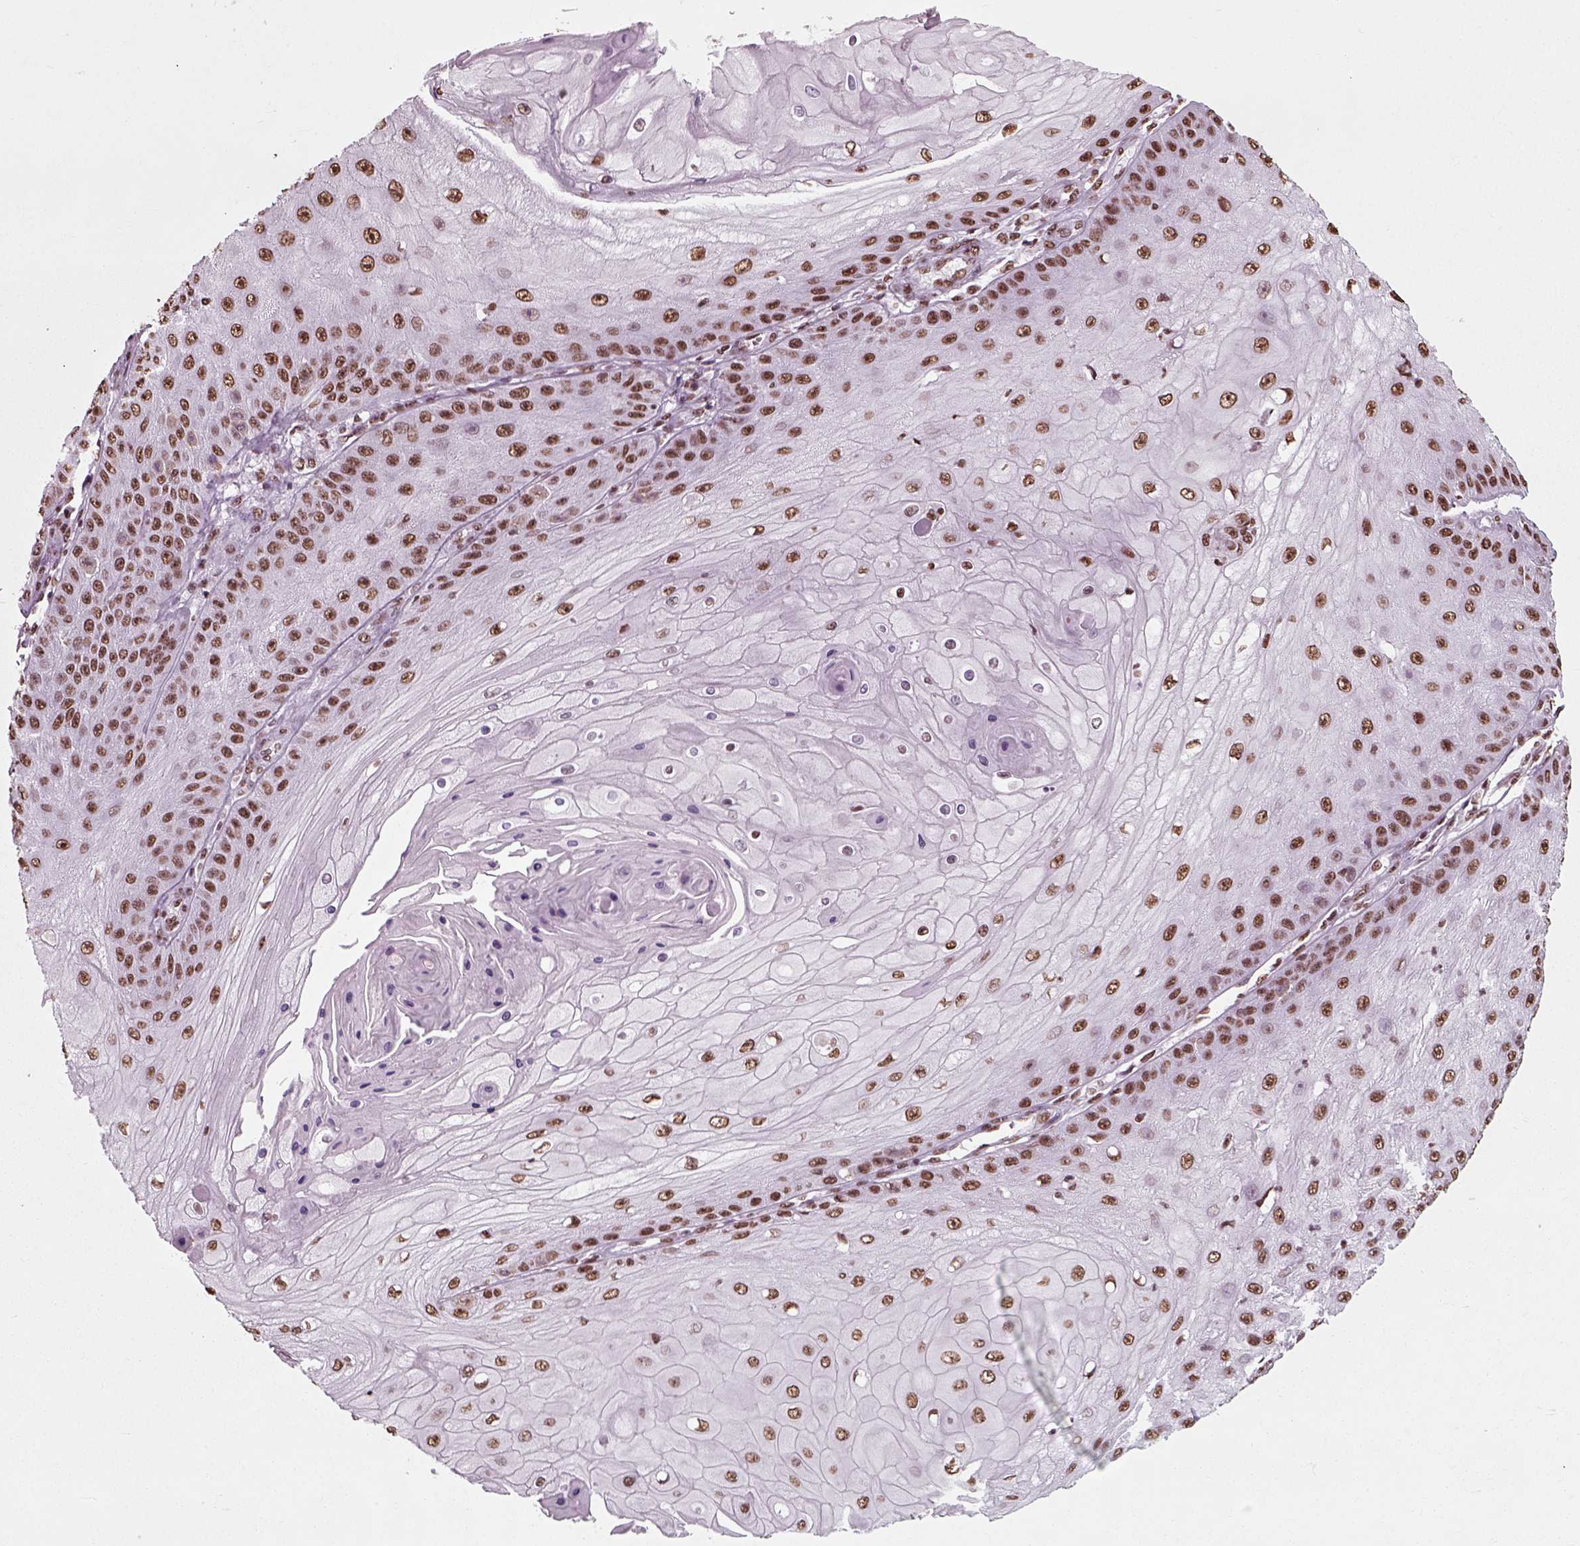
{"staining": {"intensity": "strong", "quantity": ">75%", "location": "nuclear"}, "tissue": "skin cancer", "cell_type": "Tumor cells", "image_type": "cancer", "snomed": [{"axis": "morphology", "description": "Squamous cell carcinoma, NOS"}, {"axis": "topography", "description": "Skin"}], "caption": "Human skin squamous cell carcinoma stained with a protein marker reveals strong staining in tumor cells.", "gene": "POLR1H", "patient": {"sex": "male", "age": 70}}